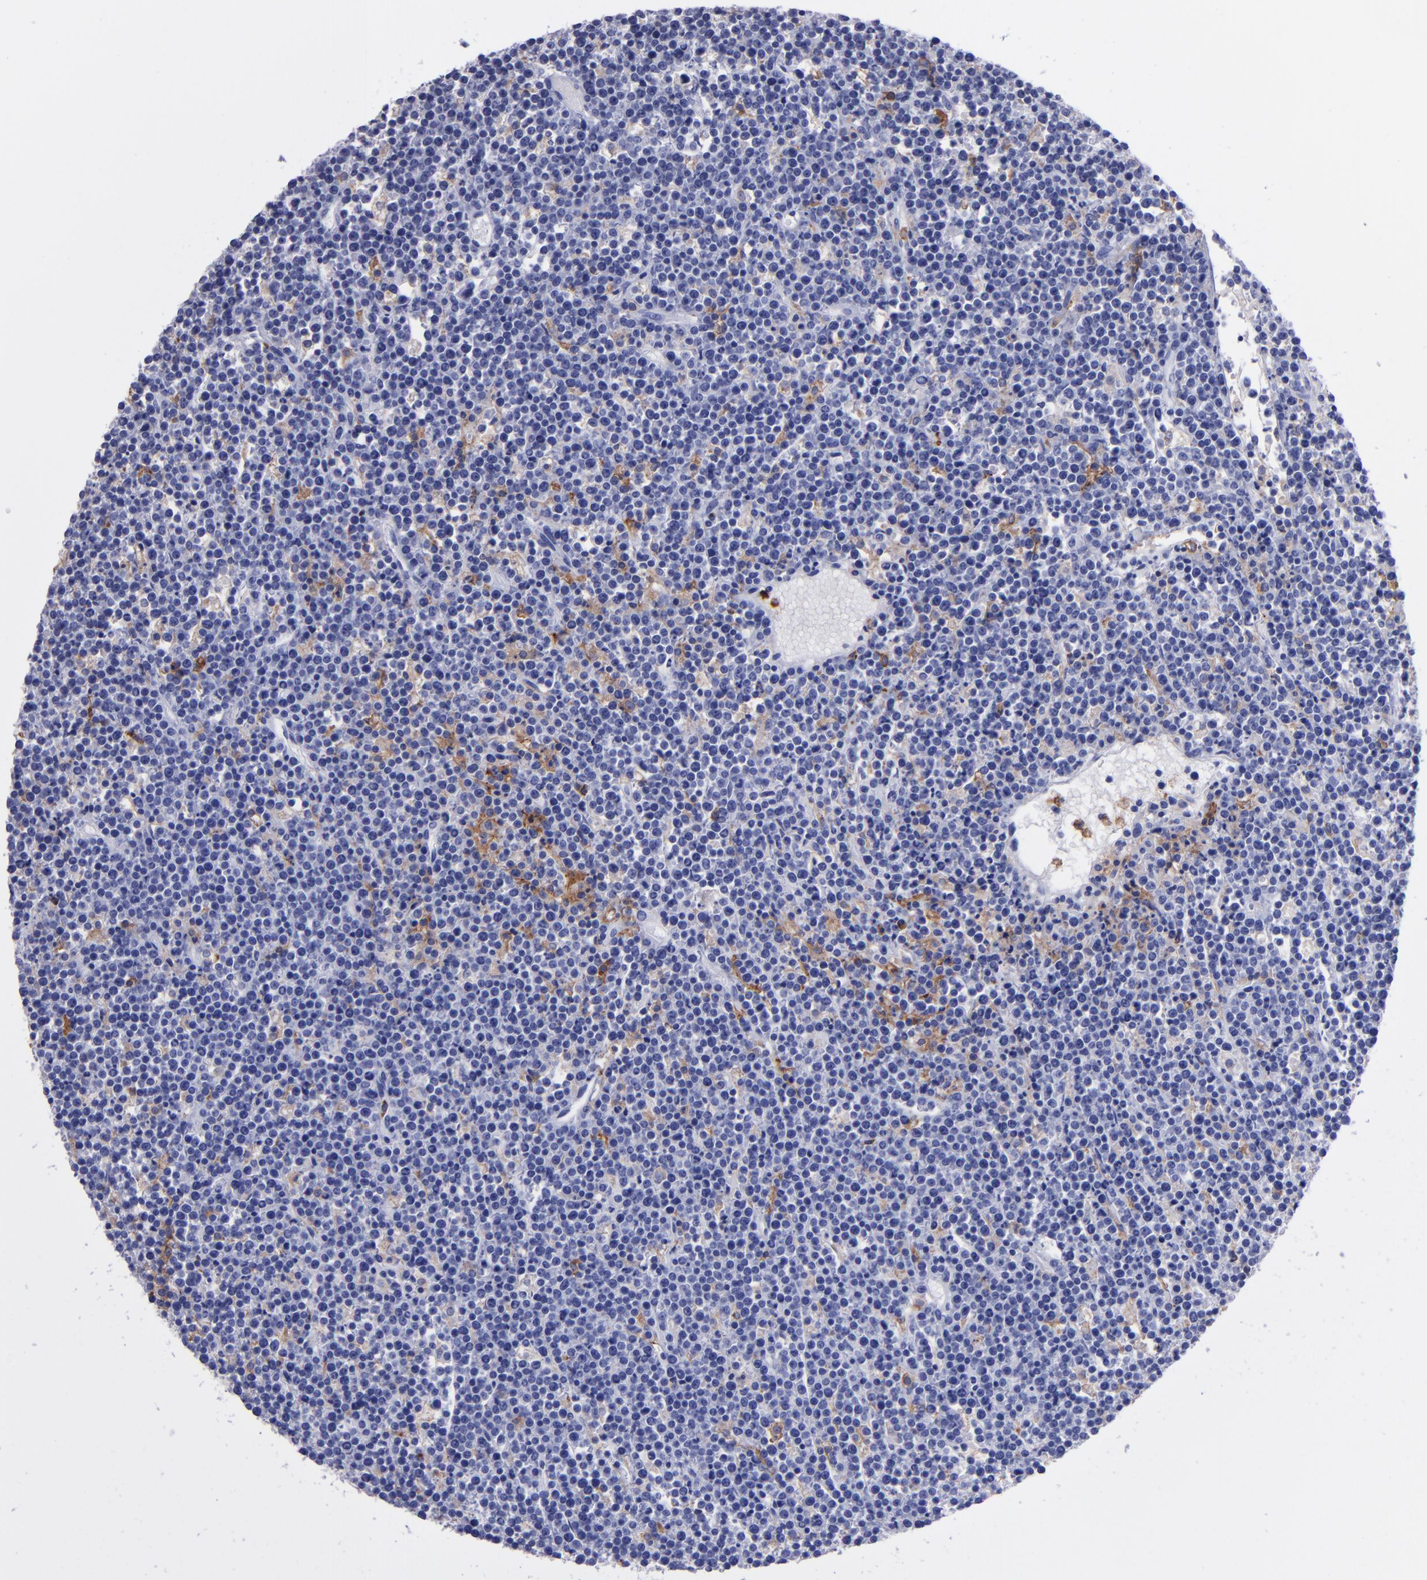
{"staining": {"intensity": "negative", "quantity": "none", "location": "none"}, "tissue": "lymphoma", "cell_type": "Tumor cells", "image_type": "cancer", "snomed": [{"axis": "morphology", "description": "Malignant lymphoma, non-Hodgkin's type, High grade"}, {"axis": "topography", "description": "Ovary"}], "caption": "Immunohistochemistry image of high-grade malignant lymphoma, non-Hodgkin's type stained for a protein (brown), which reveals no staining in tumor cells. (DAB (3,3'-diaminobenzidine) IHC, high magnification).", "gene": "CR1", "patient": {"sex": "female", "age": 56}}